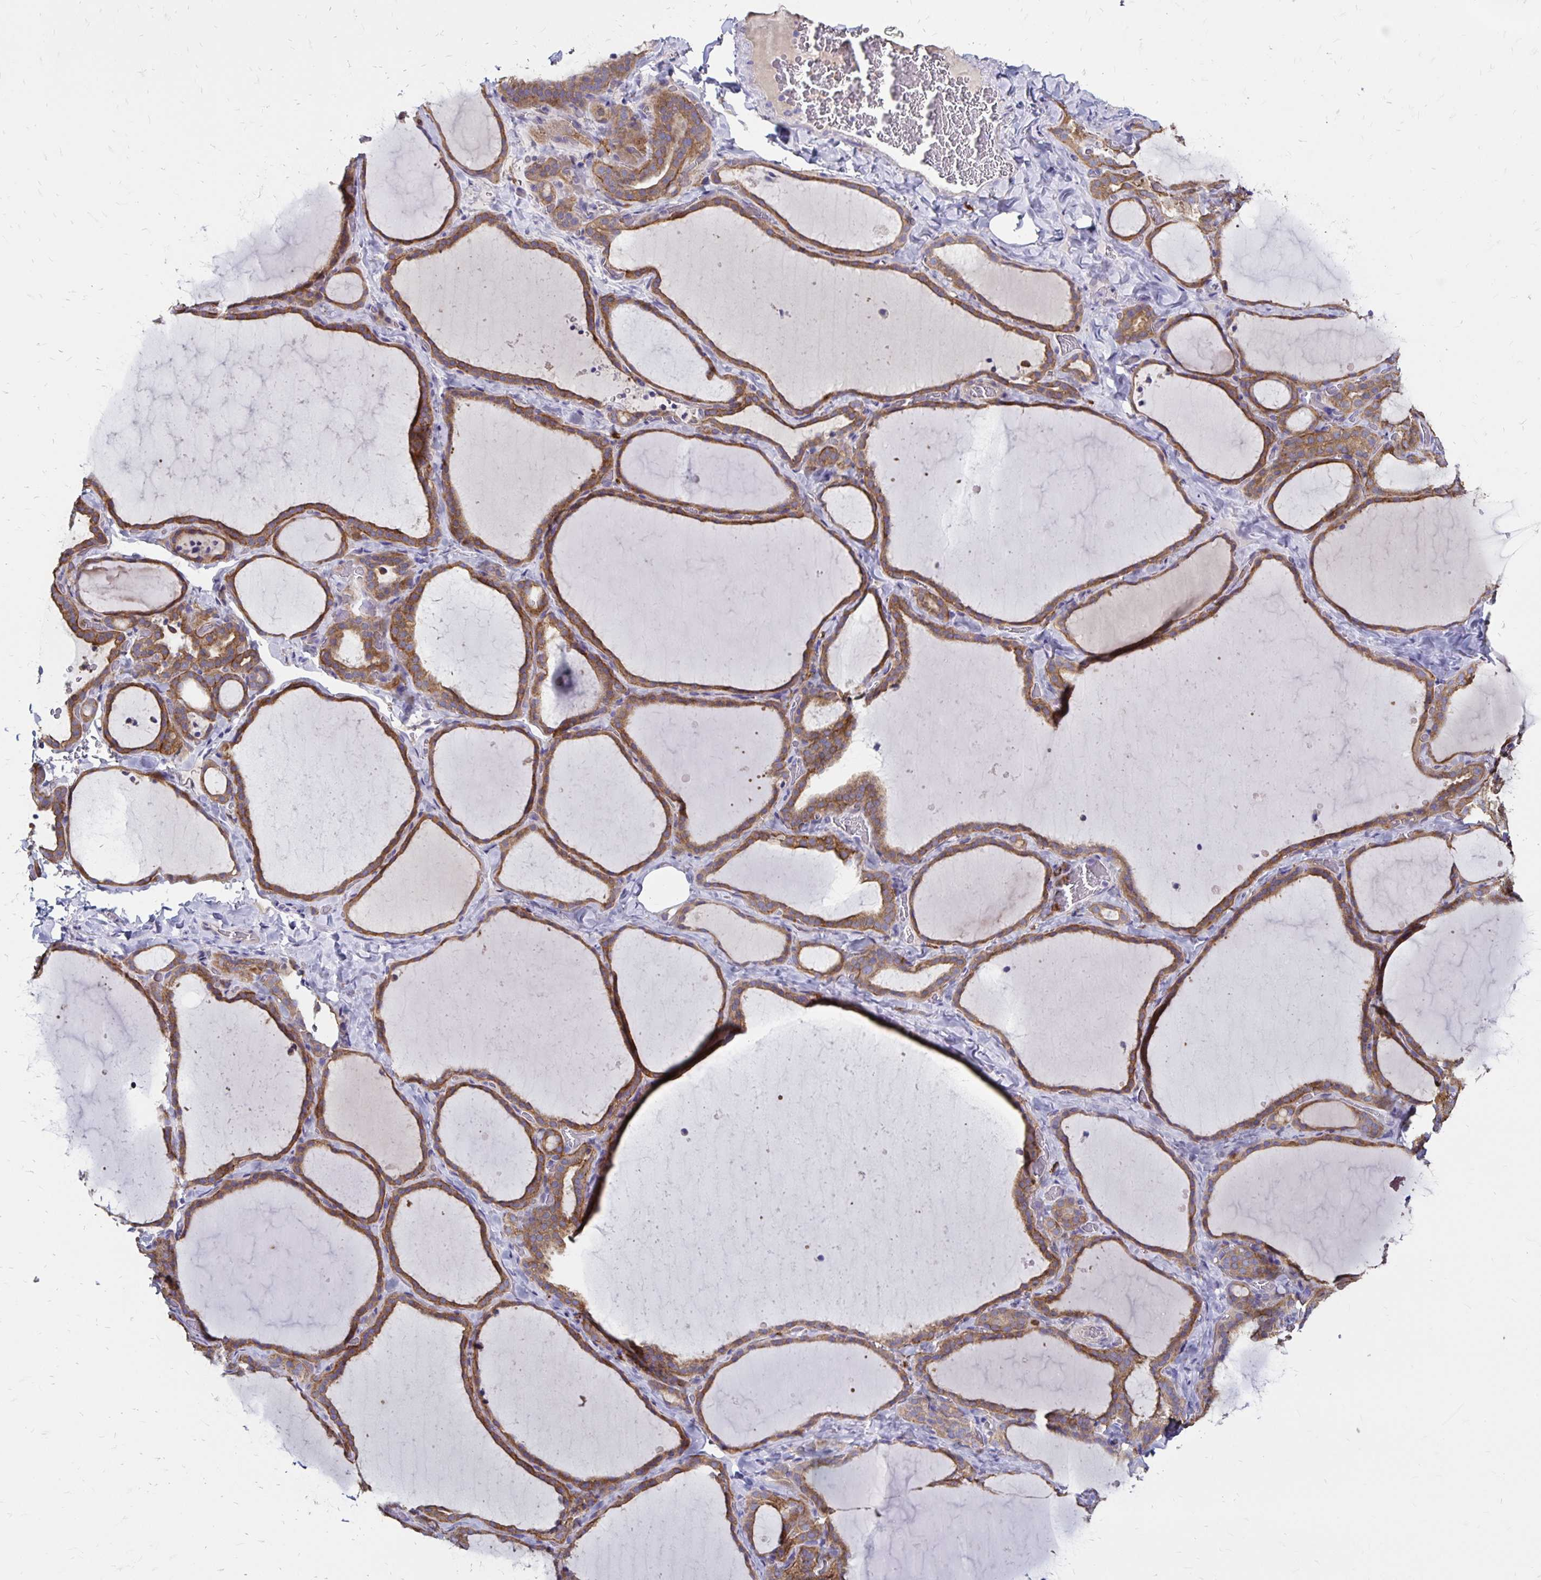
{"staining": {"intensity": "moderate", "quantity": ">75%", "location": "cytoplasmic/membranous"}, "tissue": "thyroid gland", "cell_type": "Glandular cells", "image_type": "normal", "snomed": [{"axis": "morphology", "description": "Normal tissue, NOS"}, {"axis": "topography", "description": "Thyroid gland"}], "caption": "The photomicrograph reveals a brown stain indicating the presence of a protein in the cytoplasmic/membranous of glandular cells in thyroid gland.", "gene": "TNS3", "patient": {"sex": "female", "age": 22}}